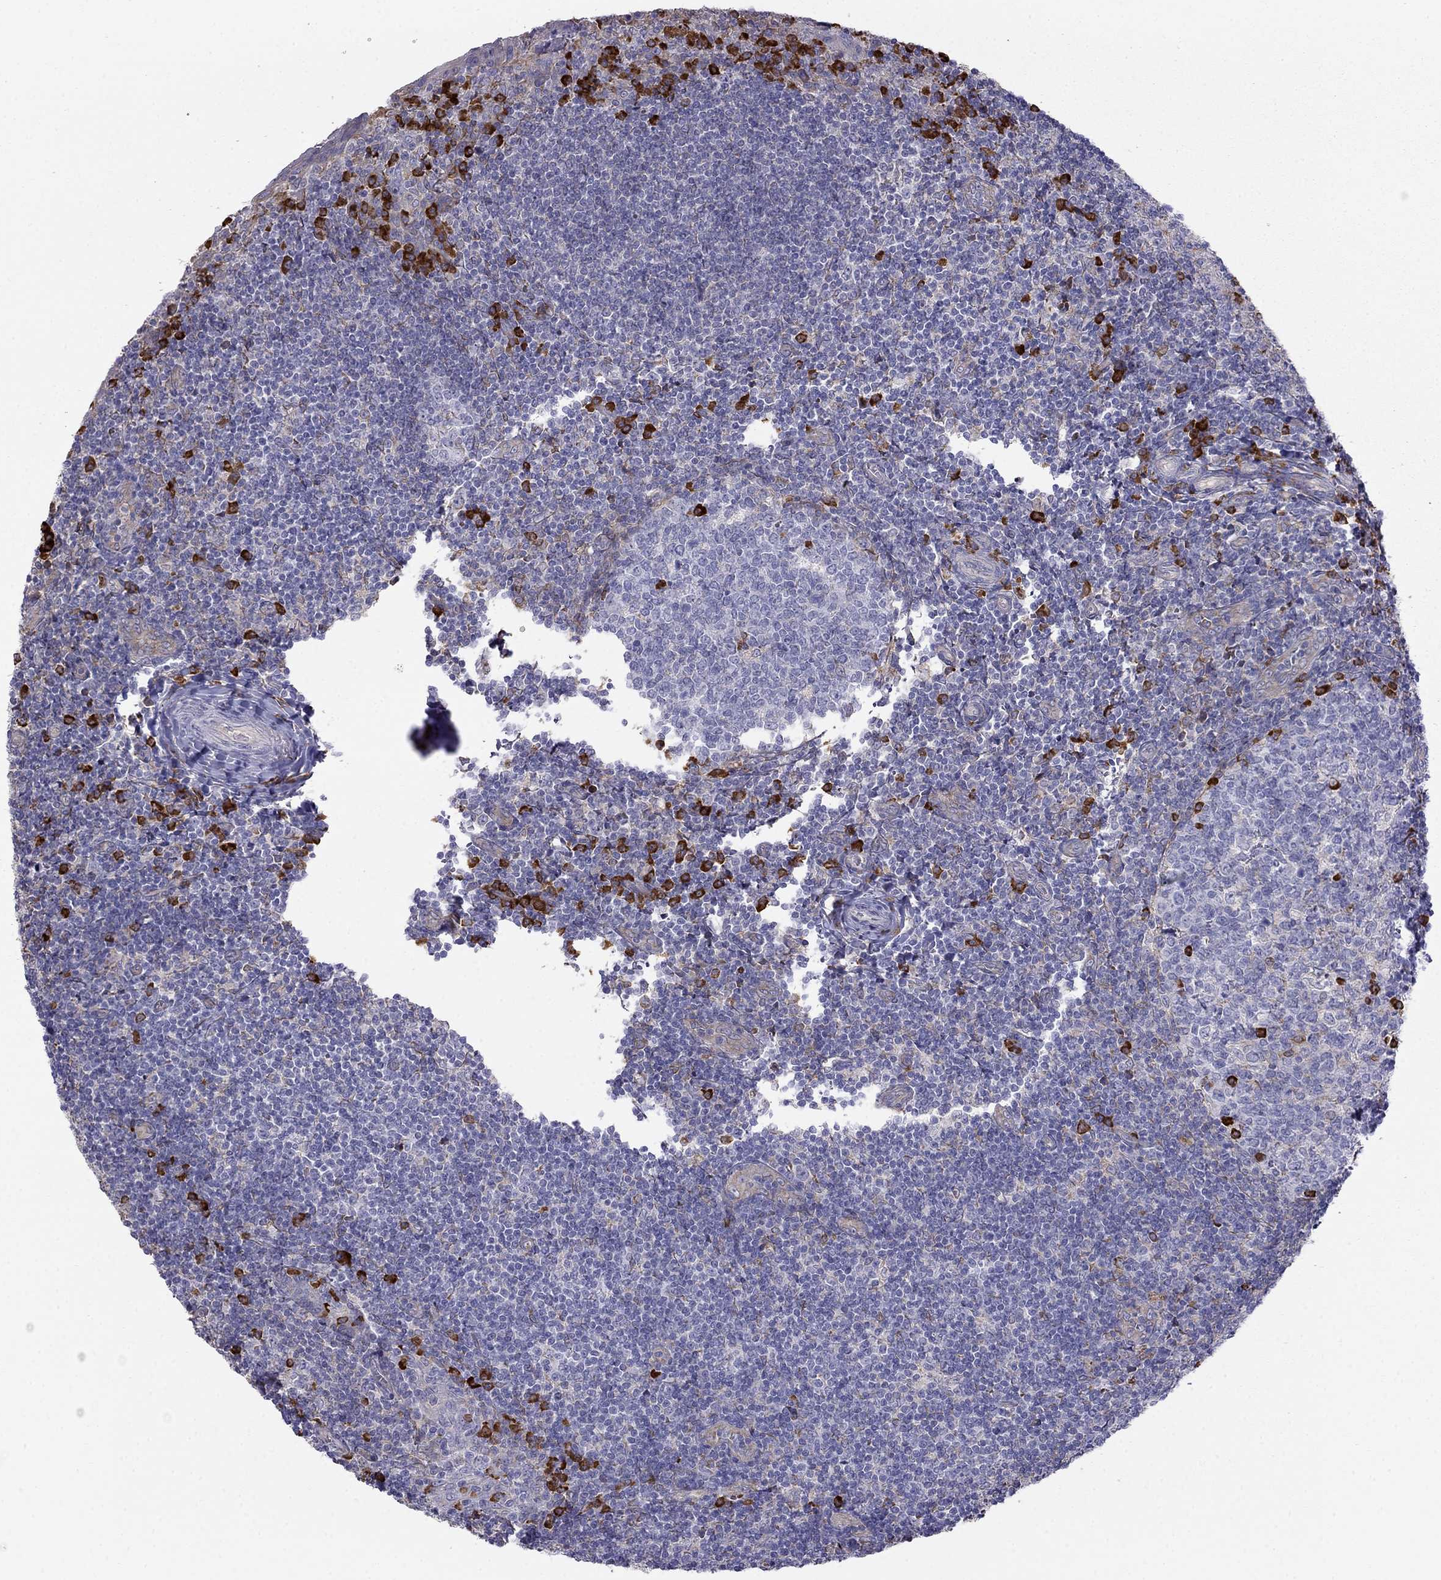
{"staining": {"intensity": "strong", "quantity": "<25%", "location": "cytoplasmic/membranous"}, "tissue": "tonsil", "cell_type": "Germinal center cells", "image_type": "normal", "snomed": [{"axis": "morphology", "description": "Normal tissue, NOS"}, {"axis": "topography", "description": "Tonsil"}], "caption": "DAB (3,3'-diaminobenzidine) immunohistochemical staining of benign human tonsil demonstrates strong cytoplasmic/membranous protein staining in about <25% of germinal center cells.", "gene": "LONRF2", "patient": {"sex": "female", "age": 13}}